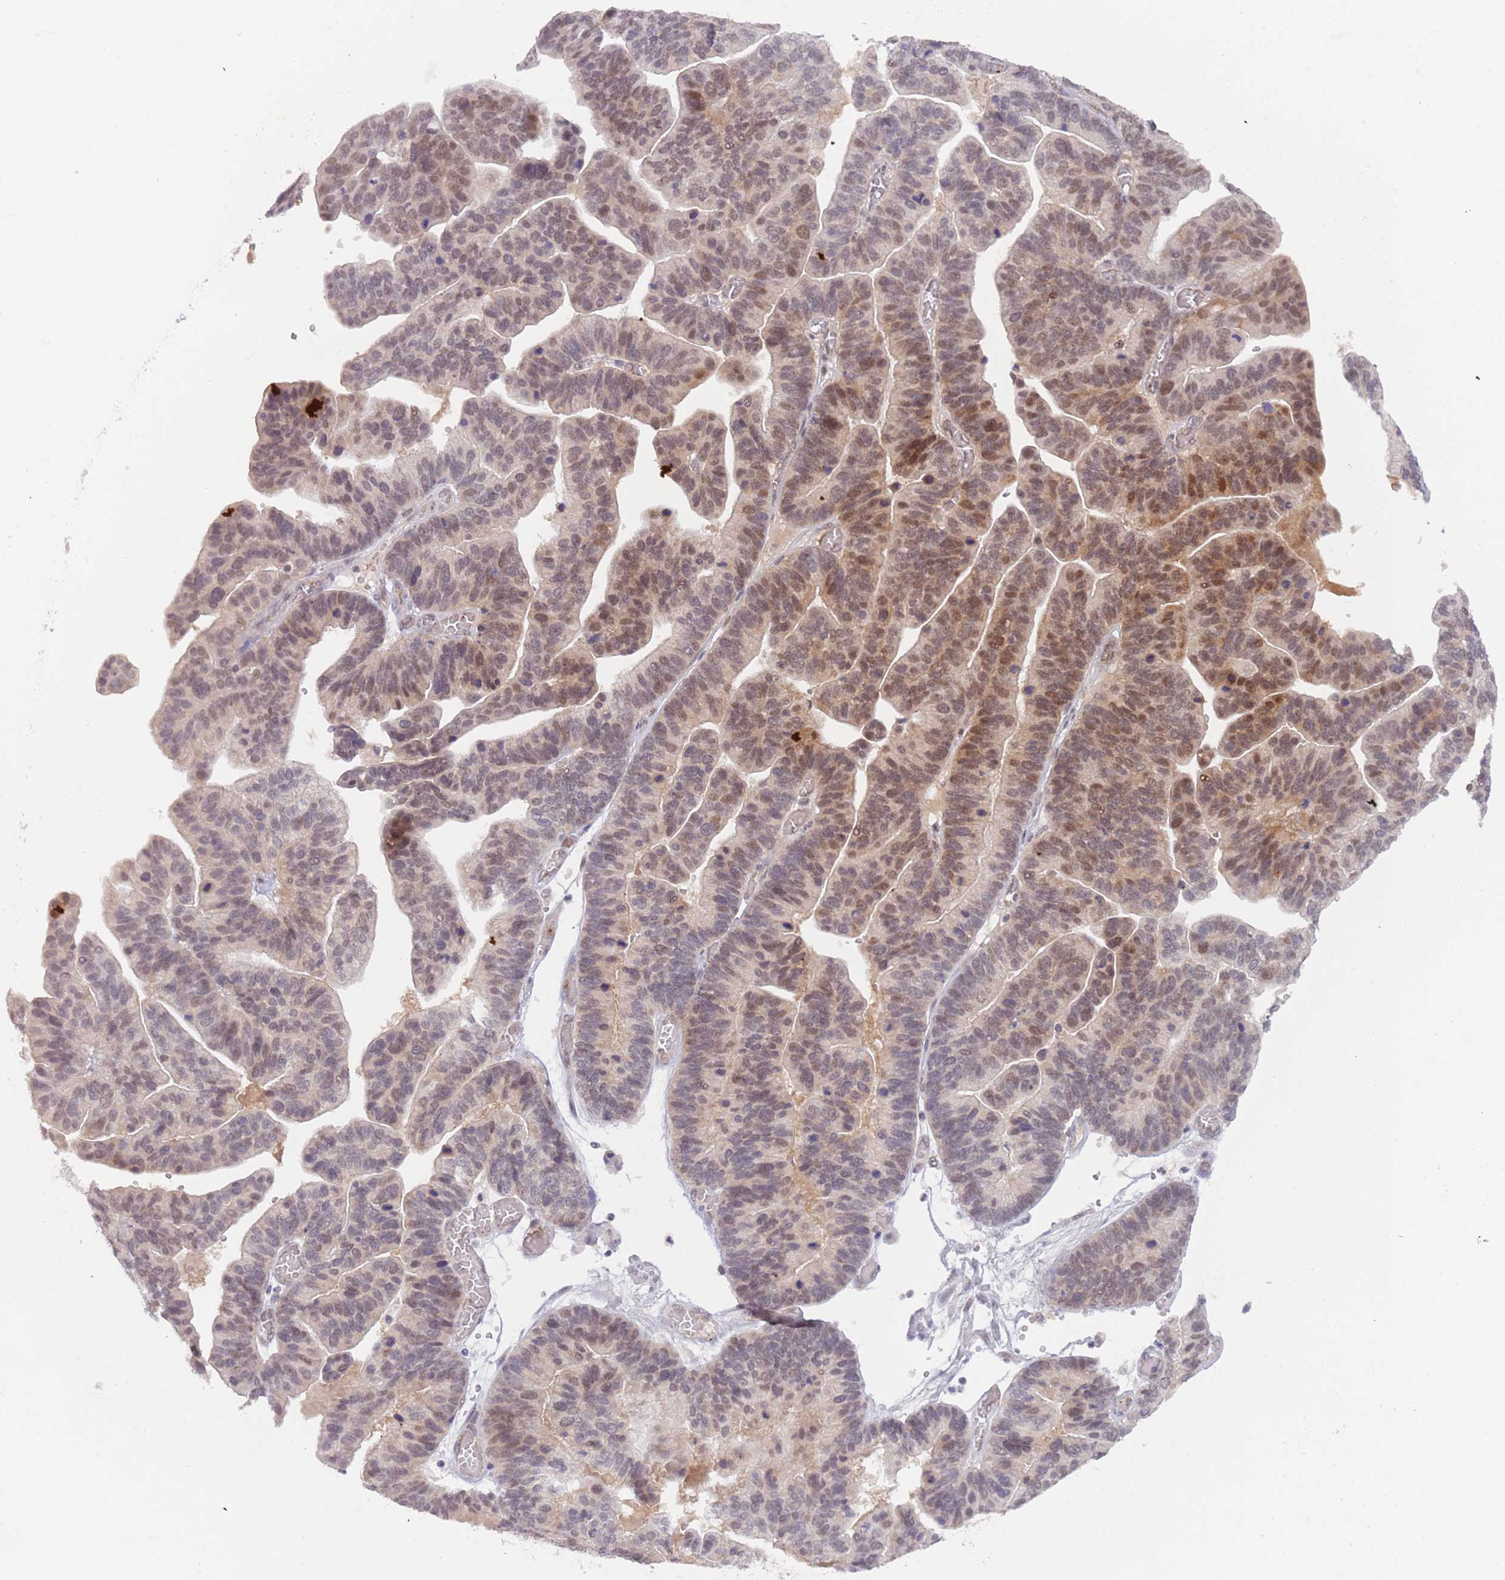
{"staining": {"intensity": "moderate", "quantity": "25%-75%", "location": "nuclear"}, "tissue": "ovarian cancer", "cell_type": "Tumor cells", "image_type": "cancer", "snomed": [{"axis": "morphology", "description": "Cystadenocarcinoma, serous, NOS"}, {"axis": "topography", "description": "Ovary"}], "caption": "Immunohistochemical staining of ovarian cancer (serous cystadenocarcinoma) displays medium levels of moderate nuclear staining in approximately 25%-75% of tumor cells. Immunohistochemistry stains the protein of interest in brown and the nuclei are stained blue.", "gene": "RFXANK", "patient": {"sex": "female", "age": 56}}